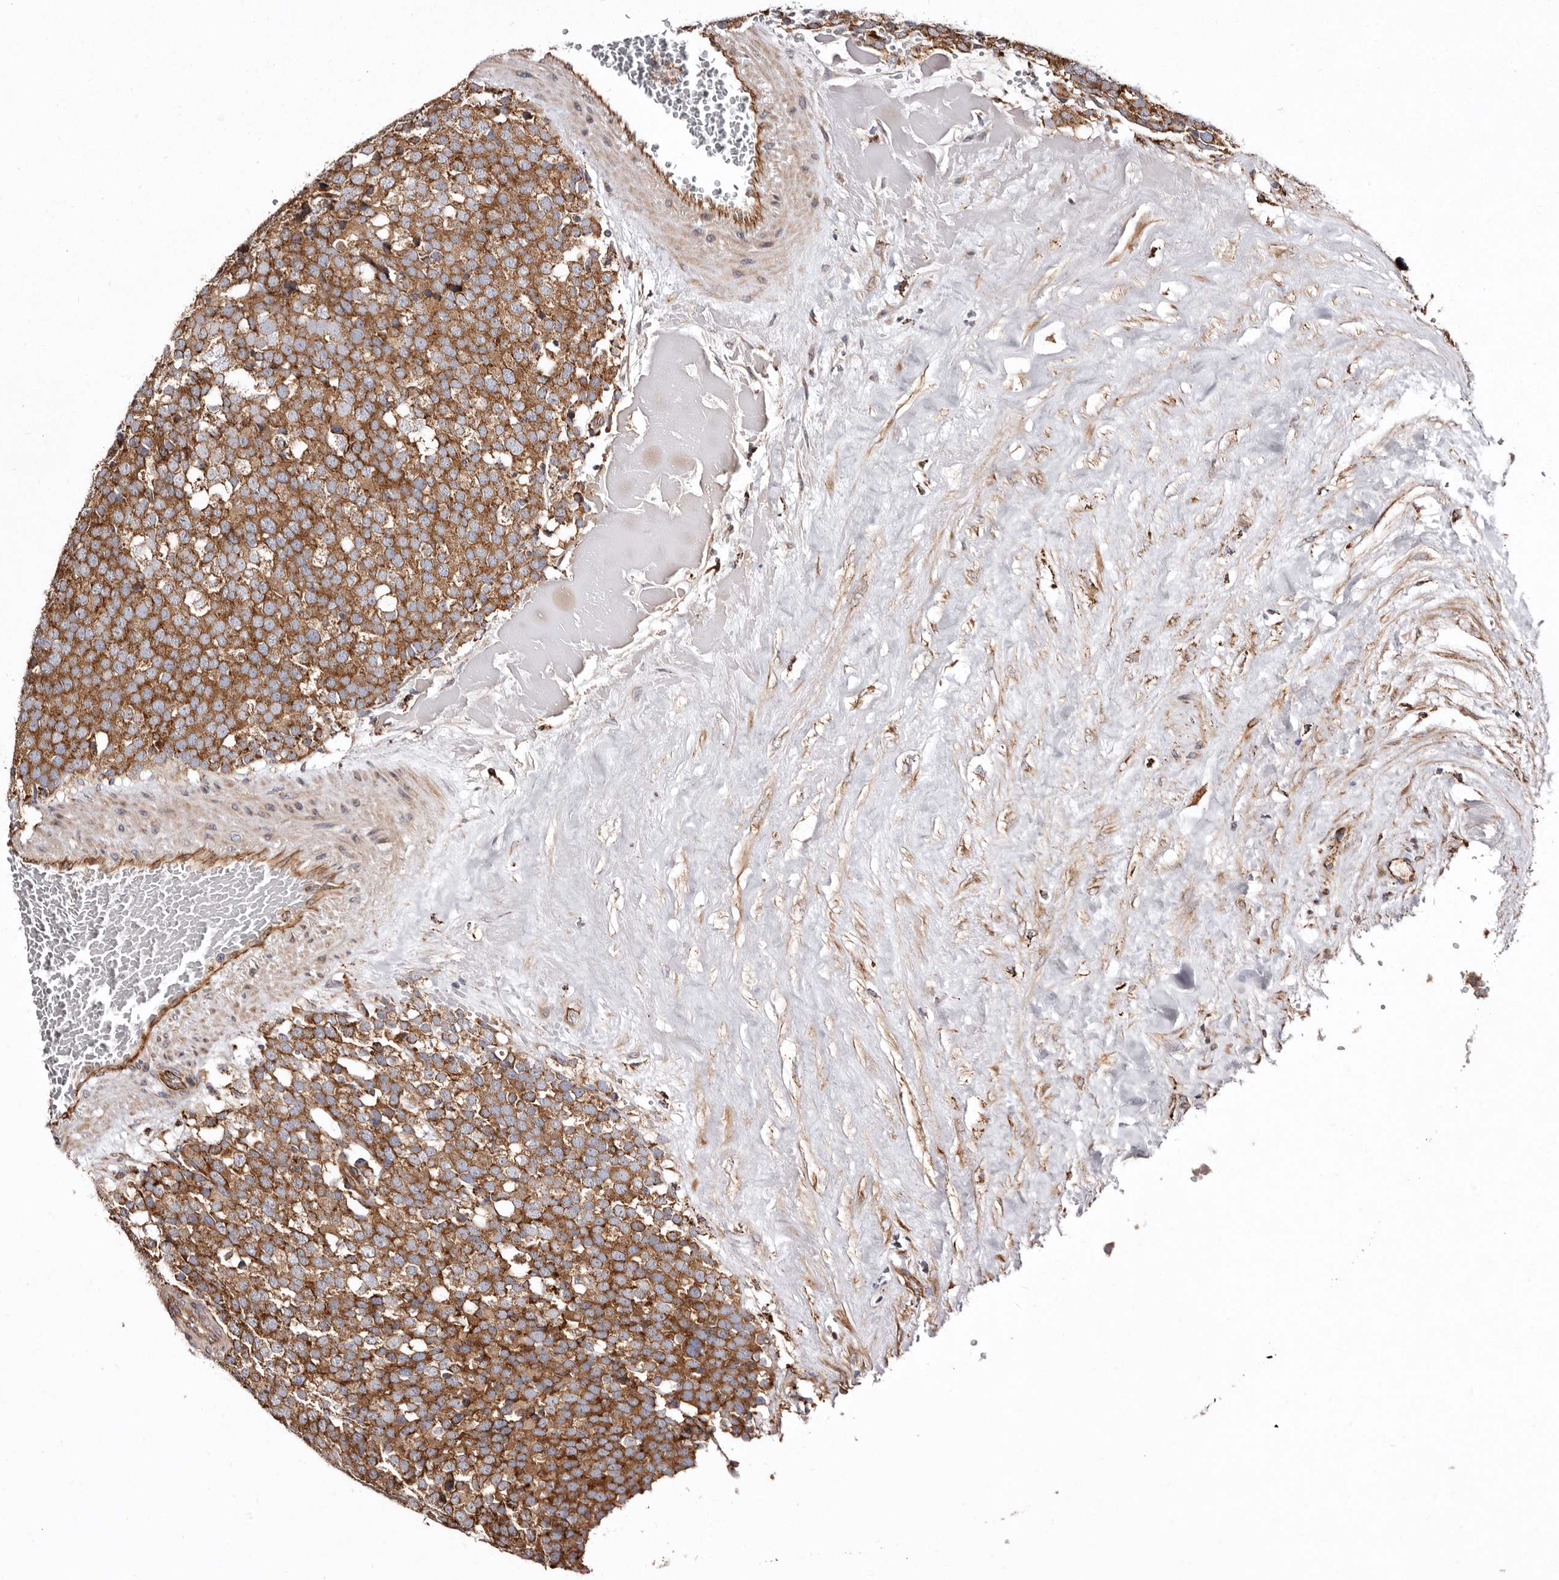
{"staining": {"intensity": "moderate", "quantity": ">75%", "location": "cytoplasmic/membranous"}, "tissue": "testis cancer", "cell_type": "Tumor cells", "image_type": "cancer", "snomed": [{"axis": "morphology", "description": "Seminoma, NOS"}, {"axis": "topography", "description": "Testis"}], "caption": "This image shows immunohistochemistry staining of human testis cancer (seminoma), with medium moderate cytoplasmic/membranous positivity in about >75% of tumor cells.", "gene": "LUZP1", "patient": {"sex": "male", "age": 71}}